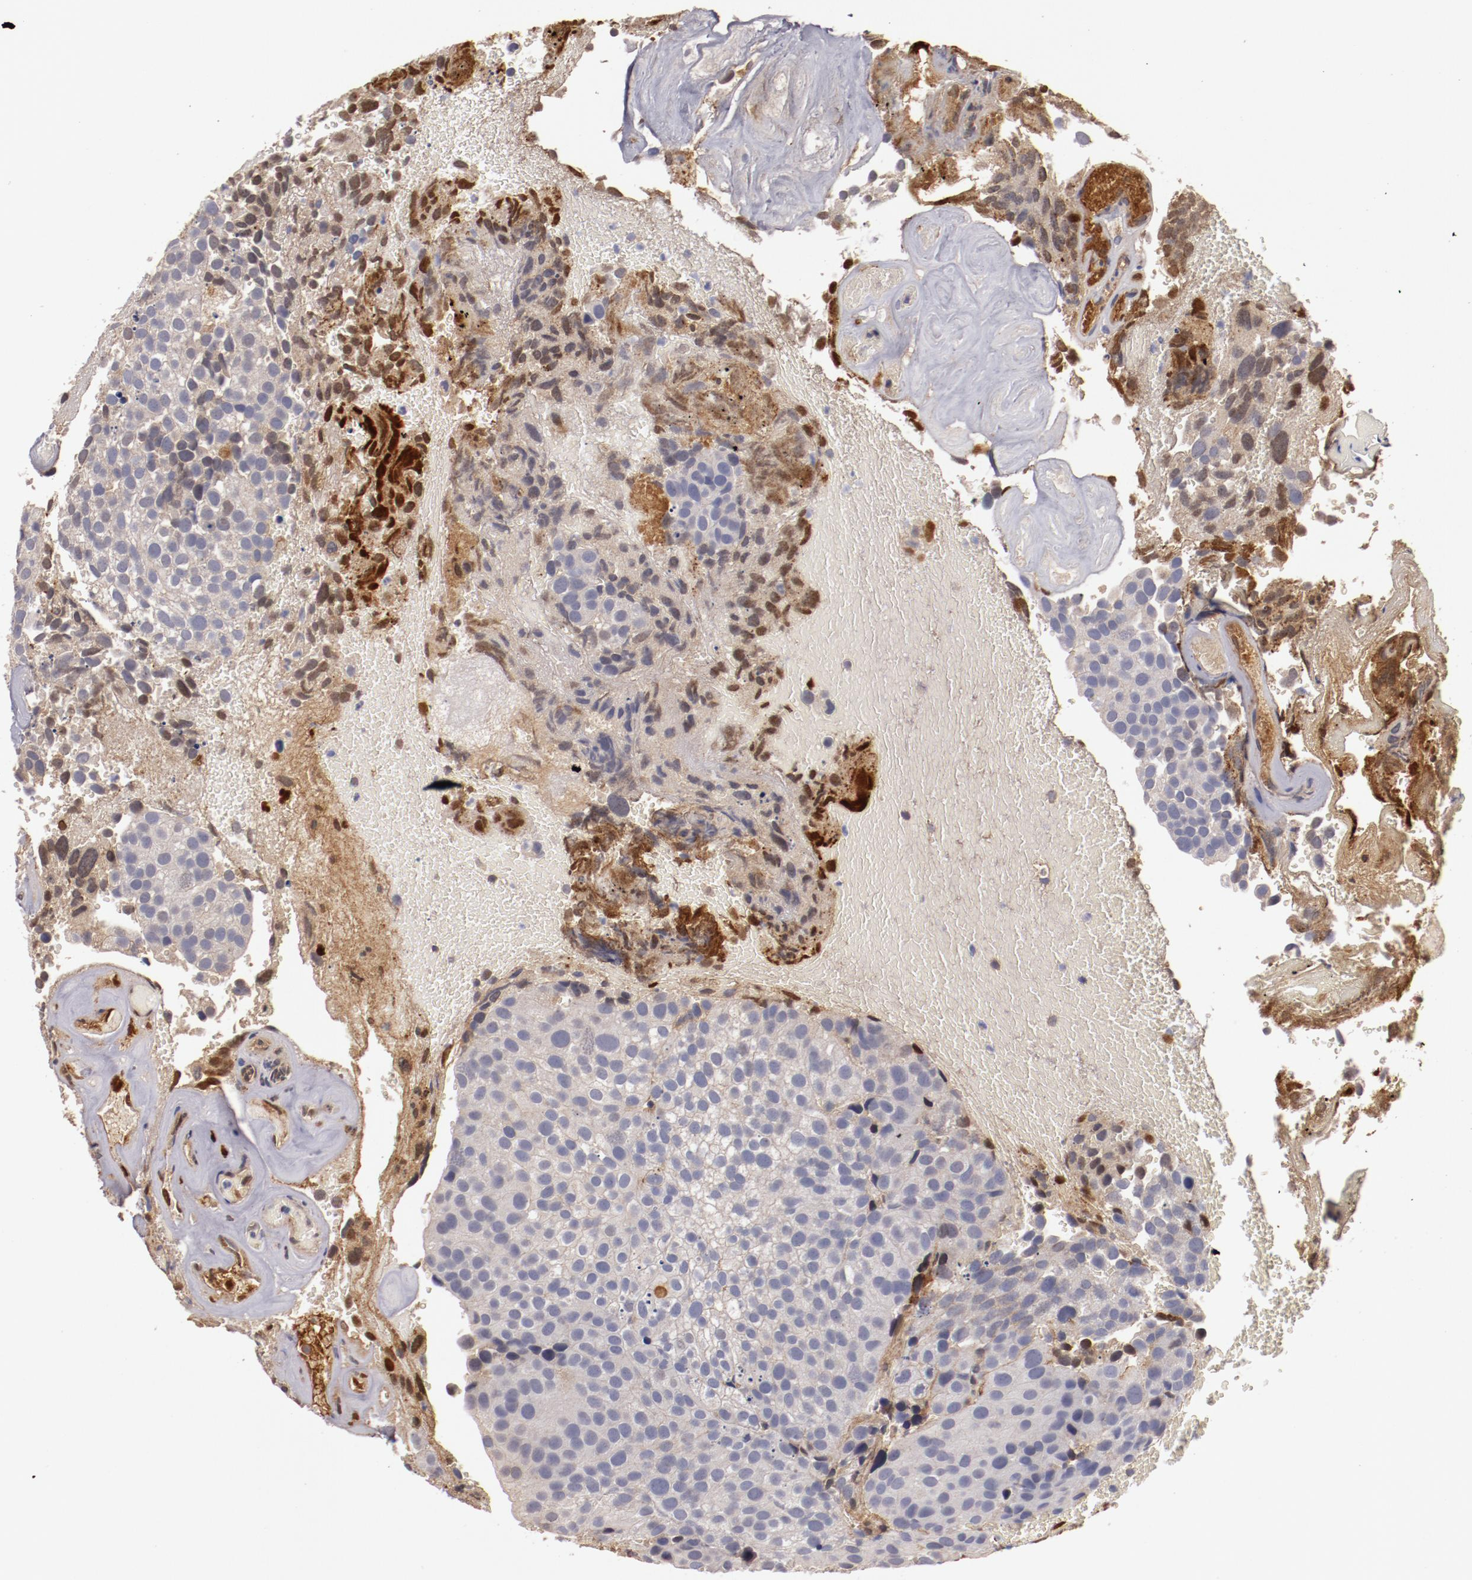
{"staining": {"intensity": "negative", "quantity": "none", "location": "none"}, "tissue": "urothelial cancer", "cell_type": "Tumor cells", "image_type": "cancer", "snomed": [{"axis": "morphology", "description": "Urothelial carcinoma, High grade"}, {"axis": "topography", "description": "Urinary bladder"}], "caption": "Urothelial cancer stained for a protein using immunohistochemistry exhibits no positivity tumor cells.", "gene": "MBL2", "patient": {"sex": "male", "age": 72}}